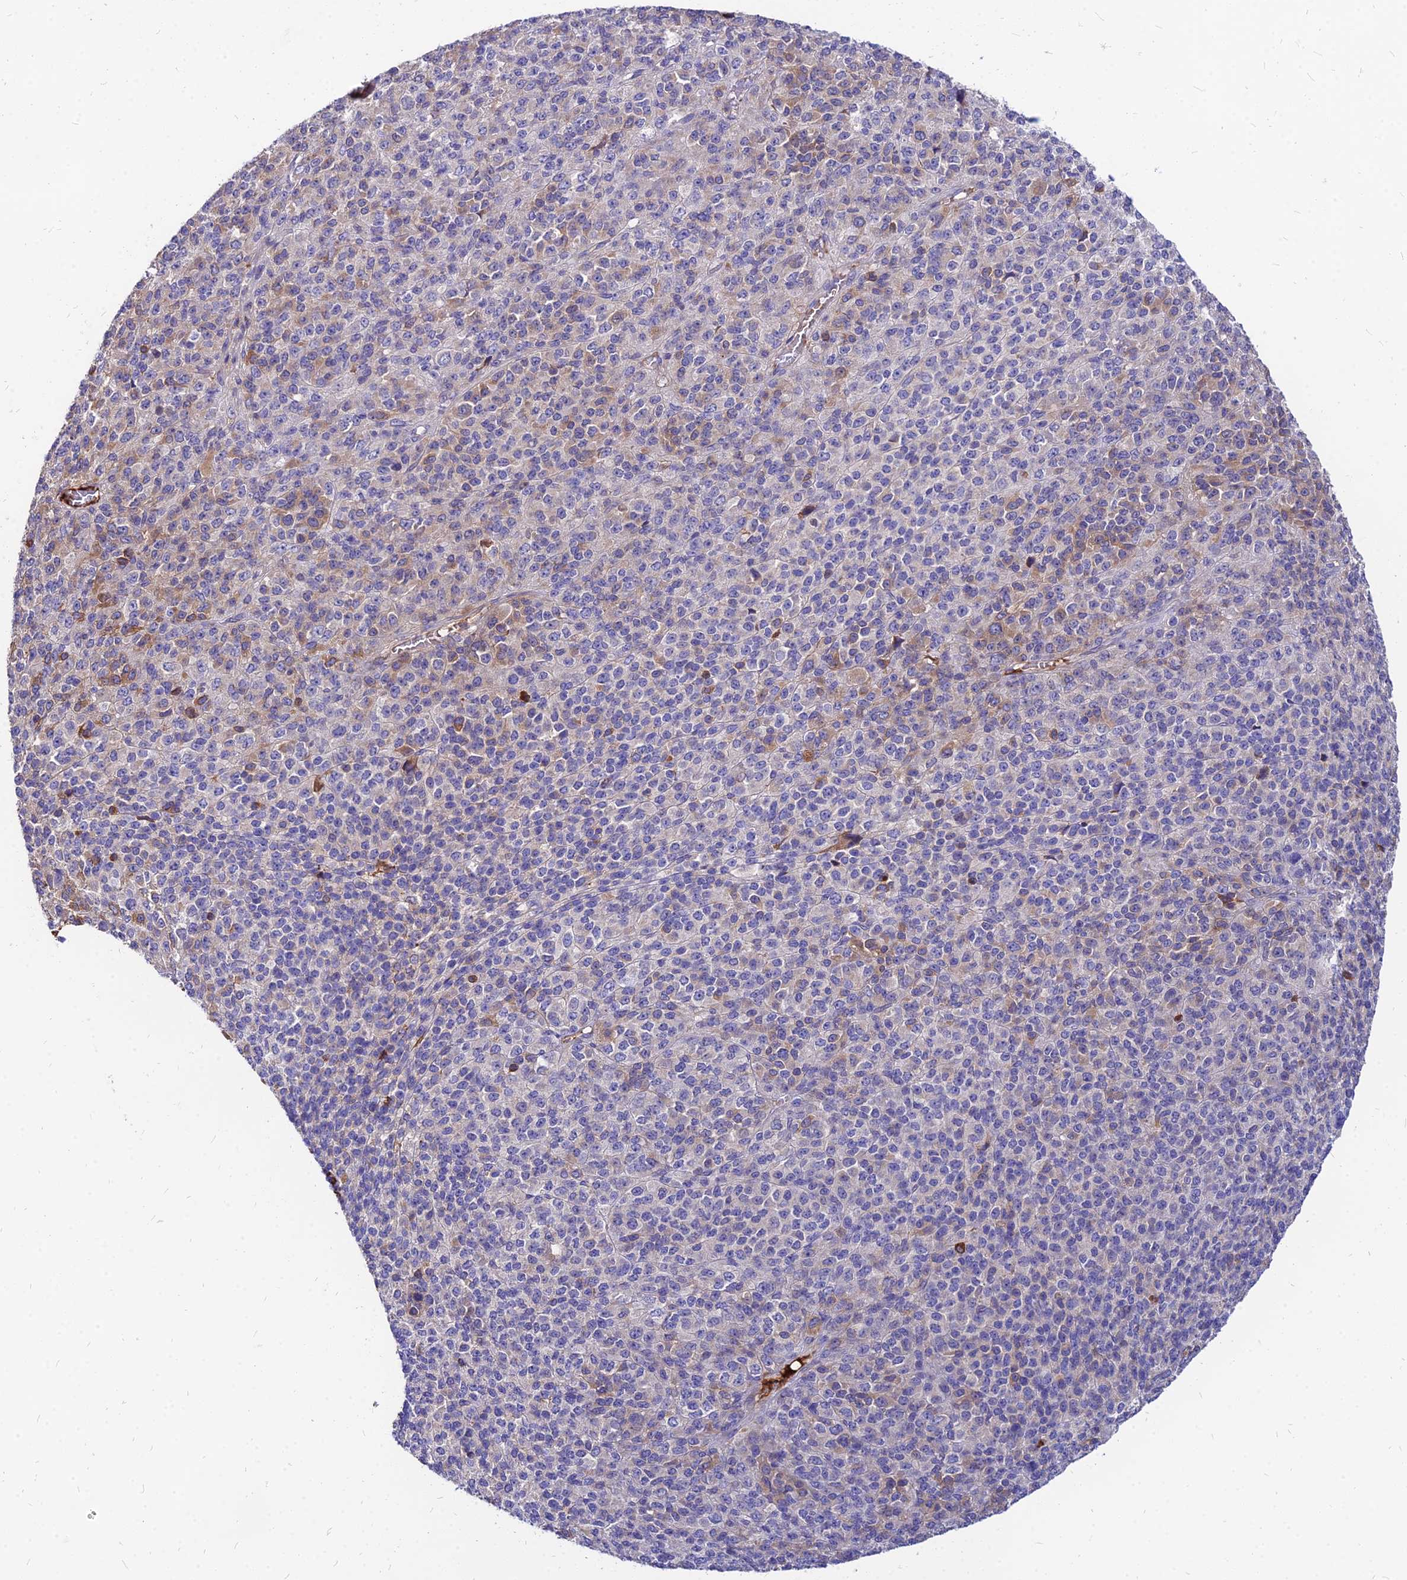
{"staining": {"intensity": "negative", "quantity": "none", "location": "none"}, "tissue": "melanoma", "cell_type": "Tumor cells", "image_type": "cancer", "snomed": [{"axis": "morphology", "description": "Malignant melanoma, Metastatic site"}, {"axis": "topography", "description": "Brain"}], "caption": "Immunohistochemistry of human malignant melanoma (metastatic site) demonstrates no expression in tumor cells.", "gene": "ACSM6", "patient": {"sex": "female", "age": 56}}